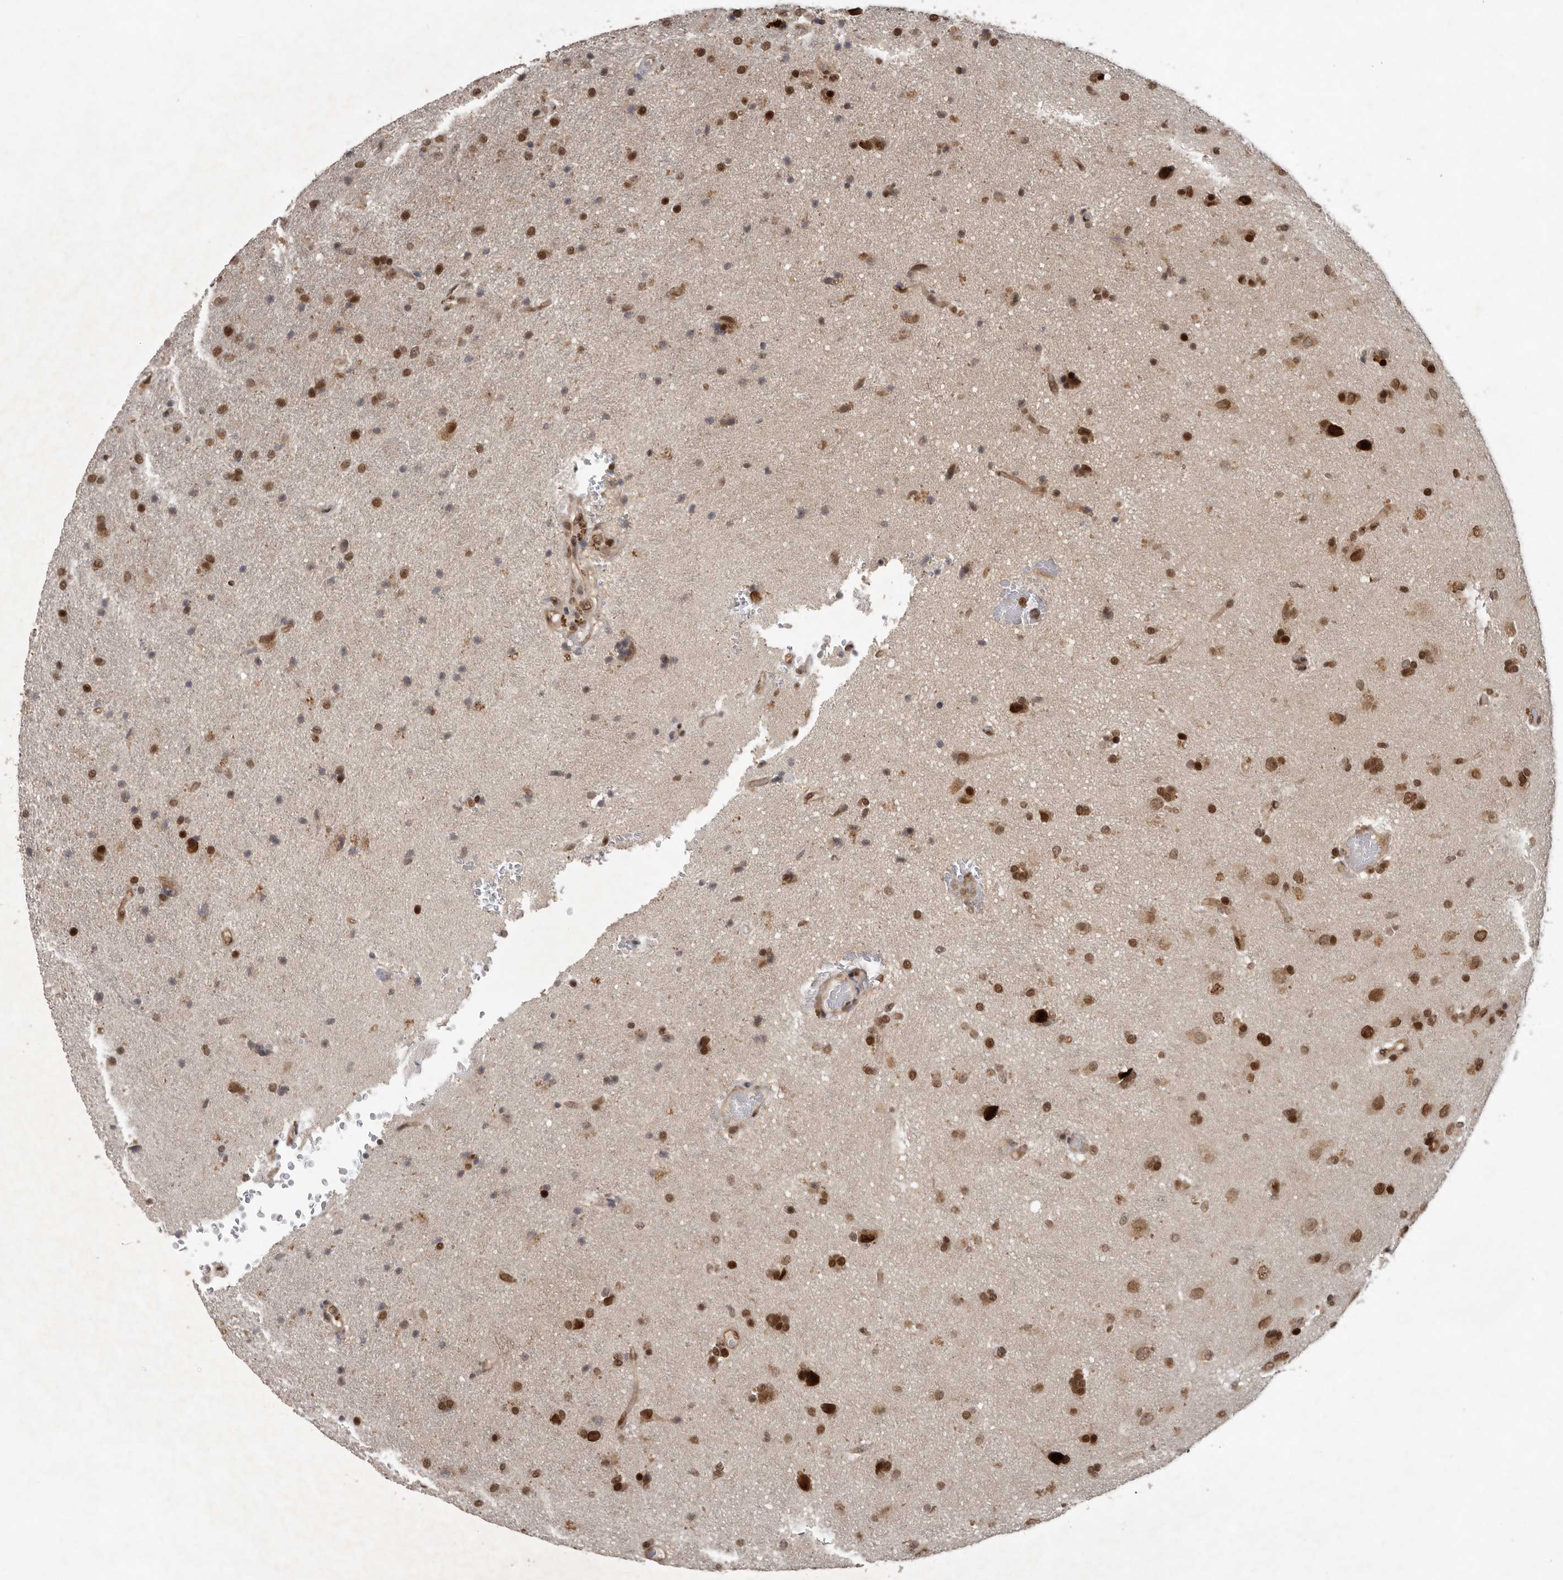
{"staining": {"intensity": "moderate", "quantity": ">75%", "location": "nuclear"}, "tissue": "glioma", "cell_type": "Tumor cells", "image_type": "cancer", "snomed": [{"axis": "morphology", "description": "Glioma, malignant, High grade"}, {"axis": "topography", "description": "Brain"}], "caption": "Immunohistochemistry (IHC) of malignant glioma (high-grade) demonstrates medium levels of moderate nuclear positivity in about >75% of tumor cells. (Brightfield microscopy of DAB IHC at high magnification).", "gene": "CDC27", "patient": {"sex": "male", "age": 72}}